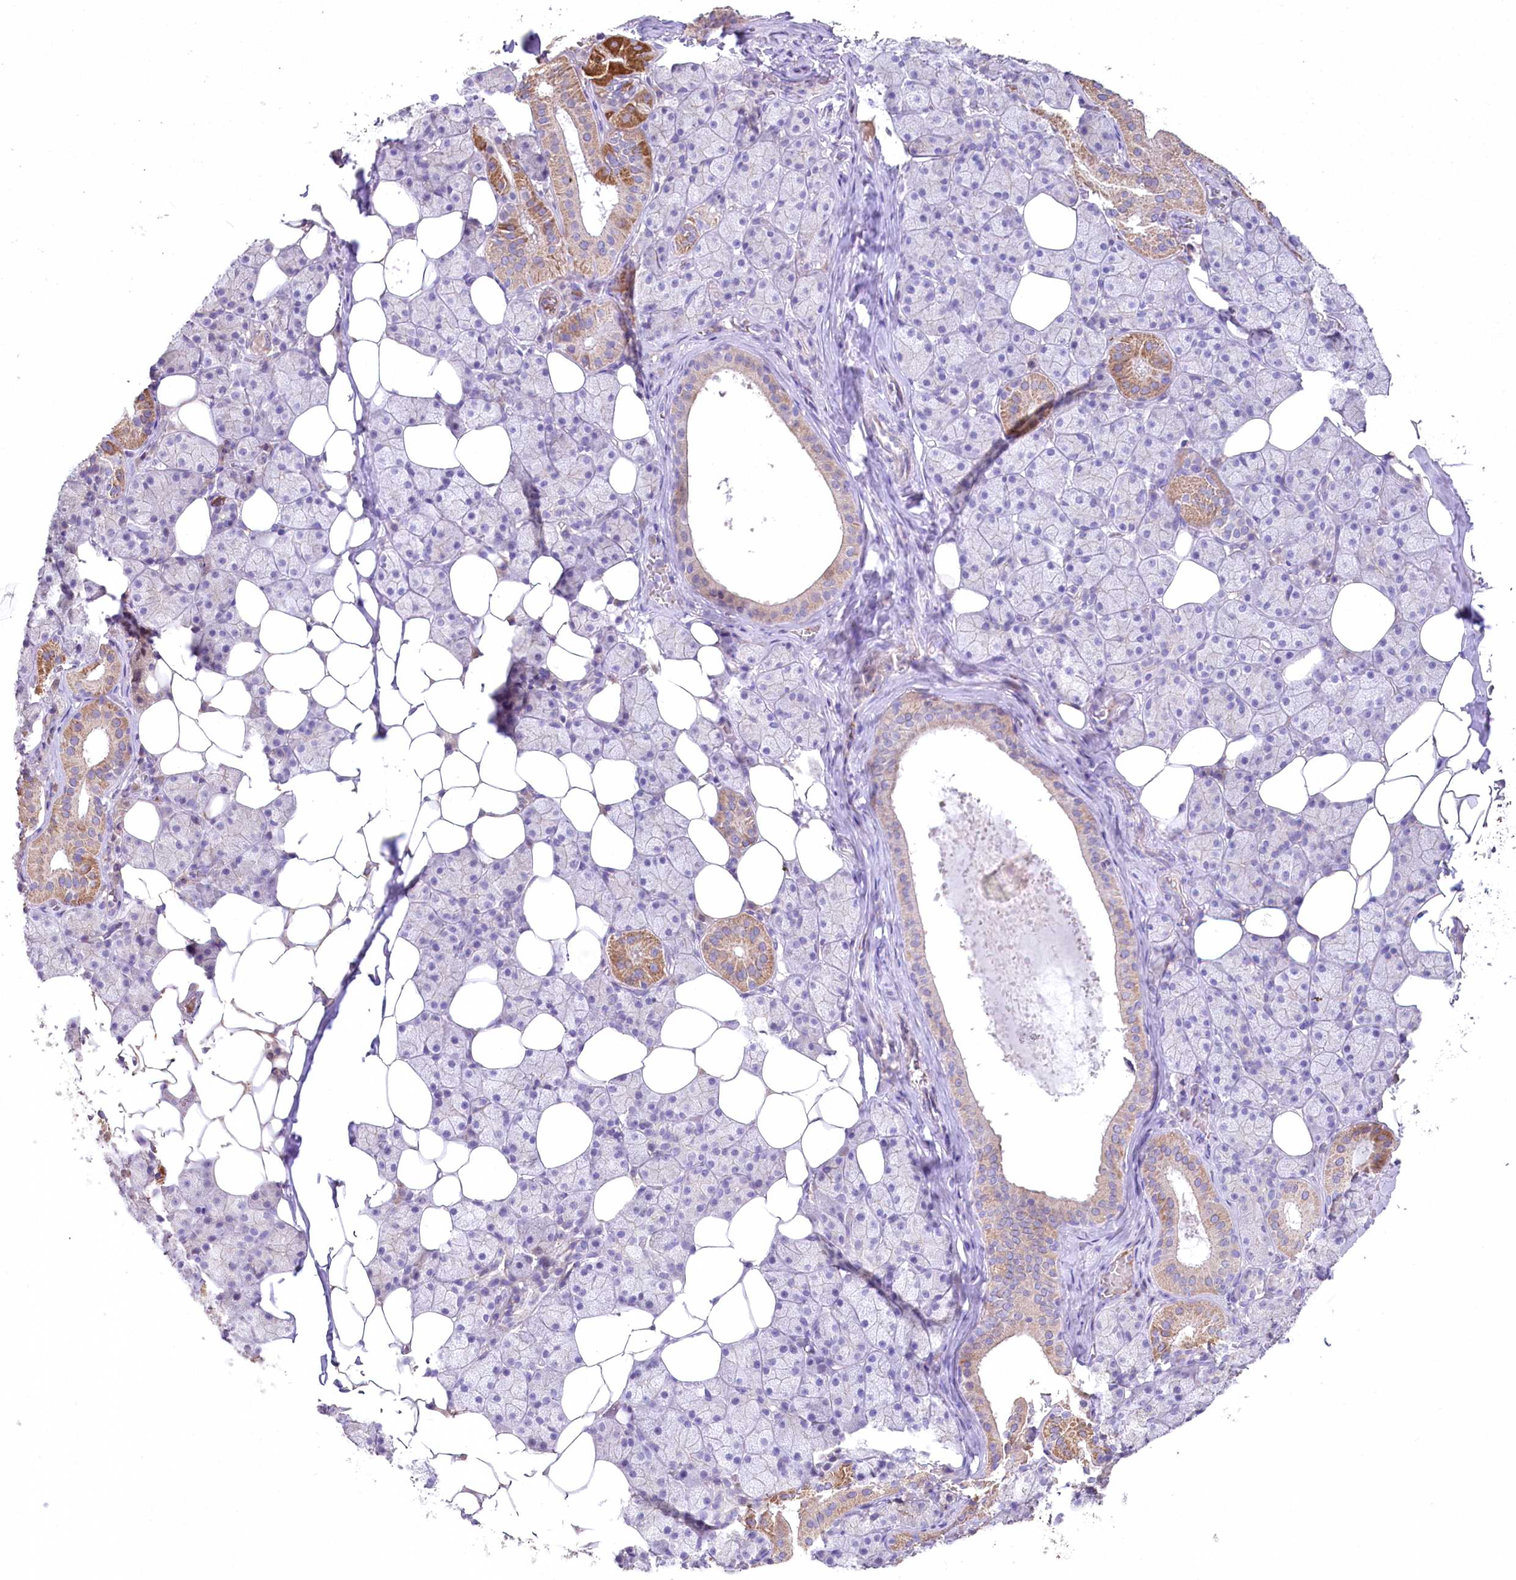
{"staining": {"intensity": "moderate", "quantity": "<25%", "location": "cytoplasmic/membranous"}, "tissue": "salivary gland", "cell_type": "Glandular cells", "image_type": "normal", "snomed": [{"axis": "morphology", "description": "Normal tissue, NOS"}, {"axis": "topography", "description": "Salivary gland"}], "caption": "A micrograph showing moderate cytoplasmic/membranous expression in approximately <25% of glandular cells in benign salivary gland, as visualized by brown immunohistochemical staining.", "gene": "SLC6A11", "patient": {"sex": "female", "age": 33}}